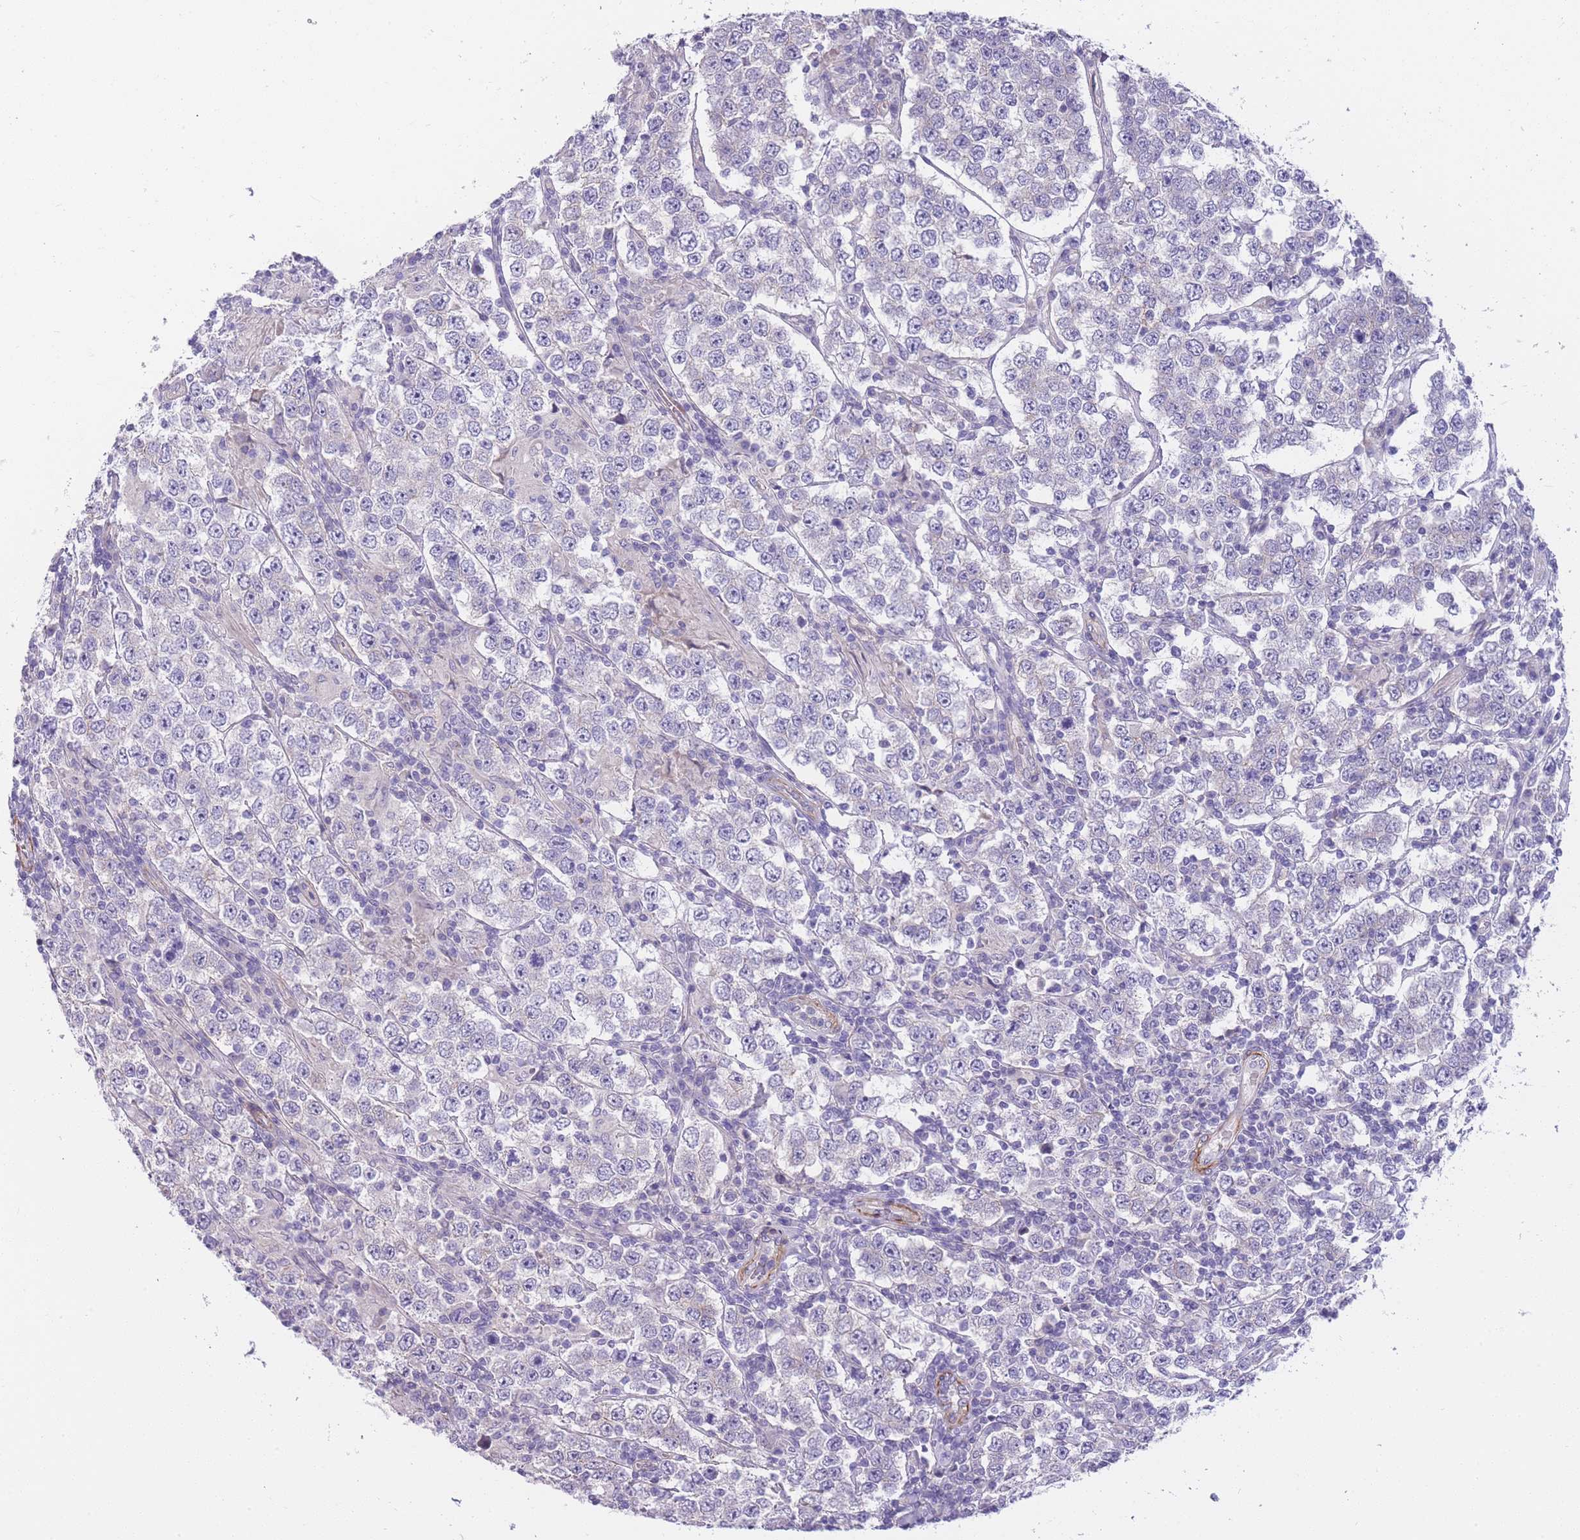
{"staining": {"intensity": "negative", "quantity": "none", "location": "none"}, "tissue": "testis cancer", "cell_type": "Tumor cells", "image_type": "cancer", "snomed": [{"axis": "morphology", "description": "Normal tissue, NOS"}, {"axis": "morphology", "description": "Urothelial carcinoma, High grade"}, {"axis": "morphology", "description": "Seminoma, NOS"}, {"axis": "morphology", "description": "Carcinoma, Embryonal, NOS"}, {"axis": "topography", "description": "Urinary bladder"}, {"axis": "topography", "description": "Testis"}], "caption": "A histopathology image of testis cancer stained for a protein reveals no brown staining in tumor cells.", "gene": "FAM124A", "patient": {"sex": "male", "age": 41}}